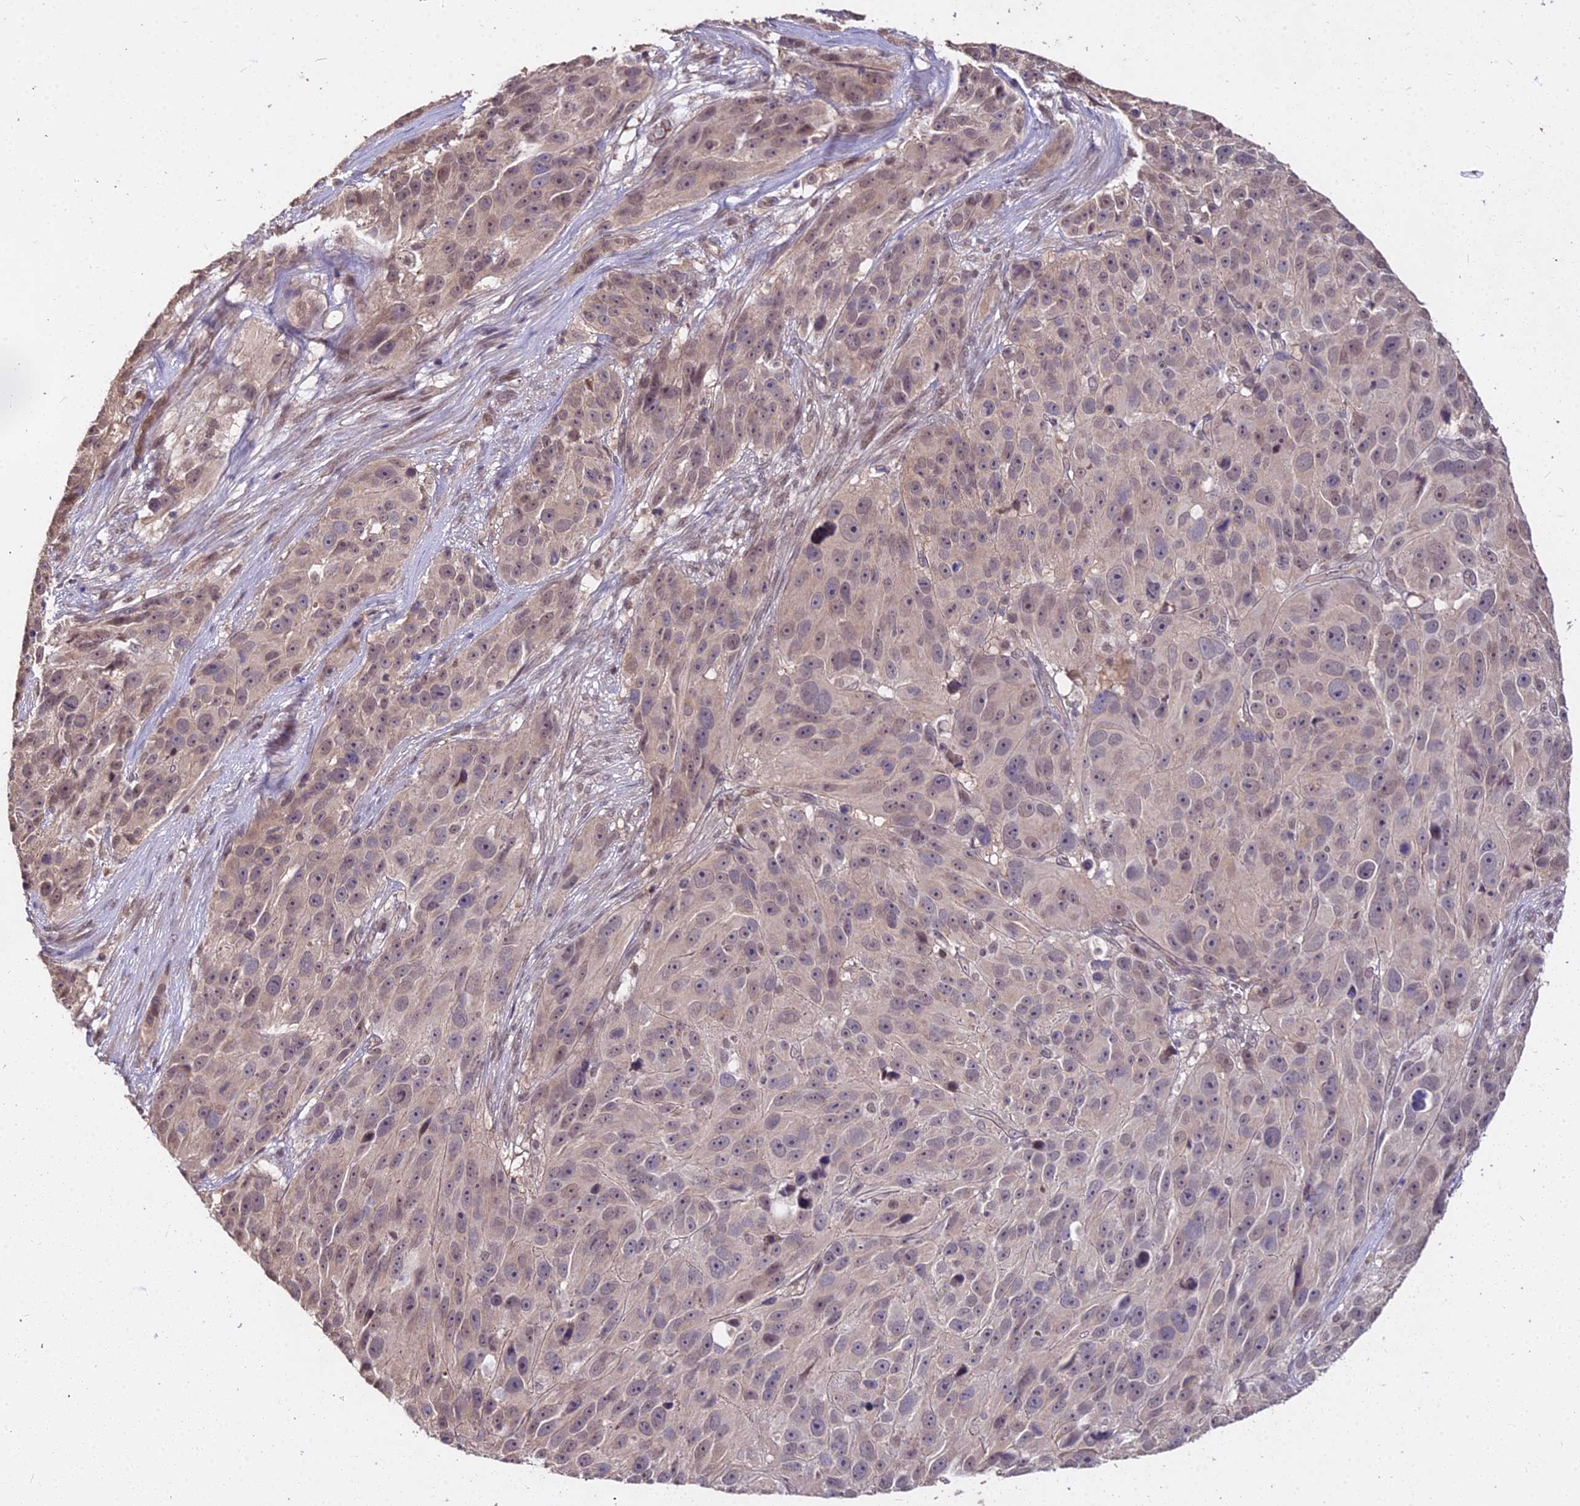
{"staining": {"intensity": "weak", "quantity": "<25%", "location": "cytoplasmic/membranous"}, "tissue": "melanoma", "cell_type": "Tumor cells", "image_type": "cancer", "snomed": [{"axis": "morphology", "description": "Malignant melanoma, NOS"}, {"axis": "topography", "description": "Skin"}], "caption": "A high-resolution image shows immunohistochemistry (IHC) staining of melanoma, which shows no significant positivity in tumor cells. (DAB immunohistochemistry with hematoxylin counter stain).", "gene": "ZDBF2", "patient": {"sex": "male", "age": 84}}